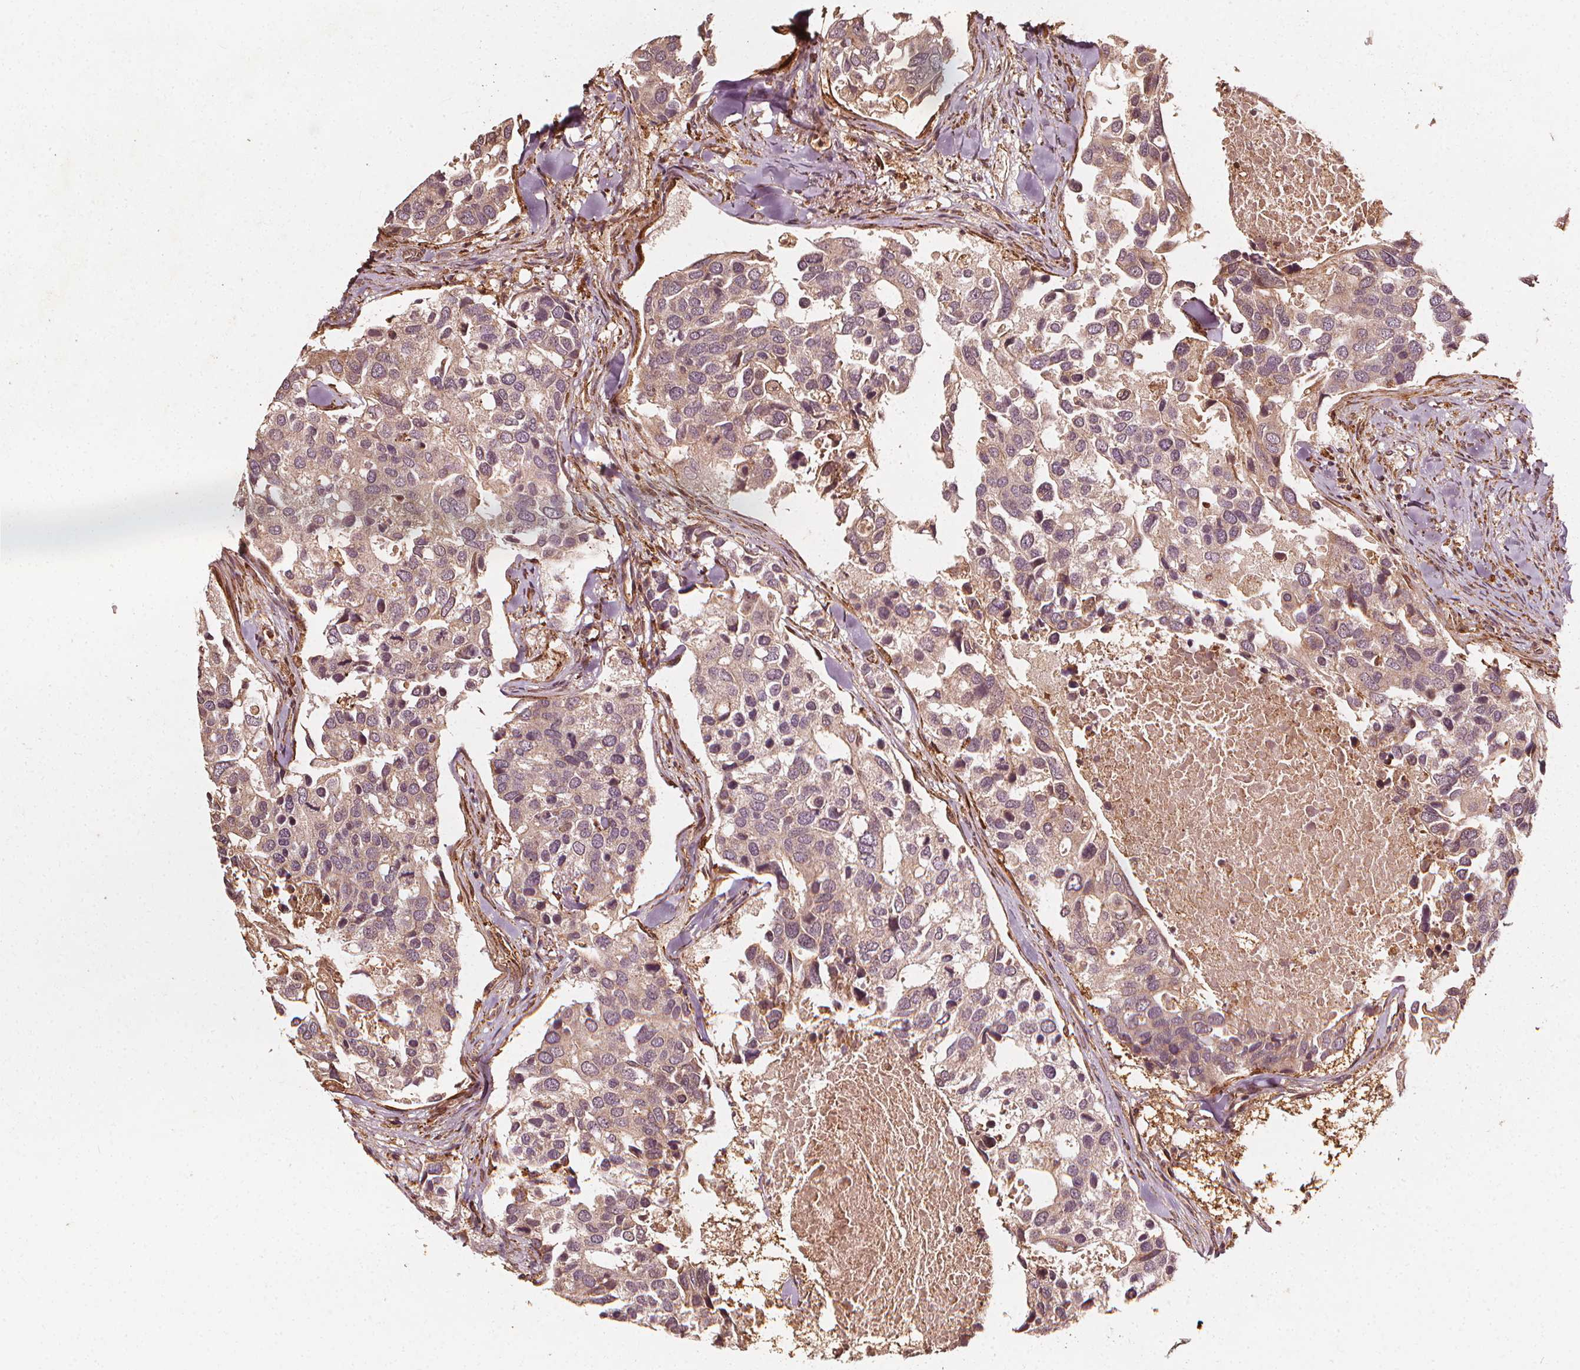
{"staining": {"intensity": "weak", "quantity": ">75%", "location": "cytoplasmic/membranous"}, "tissue": "breast cancer", "cell_type": "Tumor cells", "image_type": "cancer", "snomed": [{"axis": "morphology", "description": "Duct carcinoma"}, {"axis": "topography", "description": "Breast"}], "caption": "Protein expression analysis of intraductal carcinoma (breast) shows weak cytoplasmic/membranous staining in approximately >75% of tumor cells. Immunohistochemistry stains the protein in brown and the nuclei are stained blue.", "gene": "NPC1", "patient": {"sex": "female", "age": 83}}